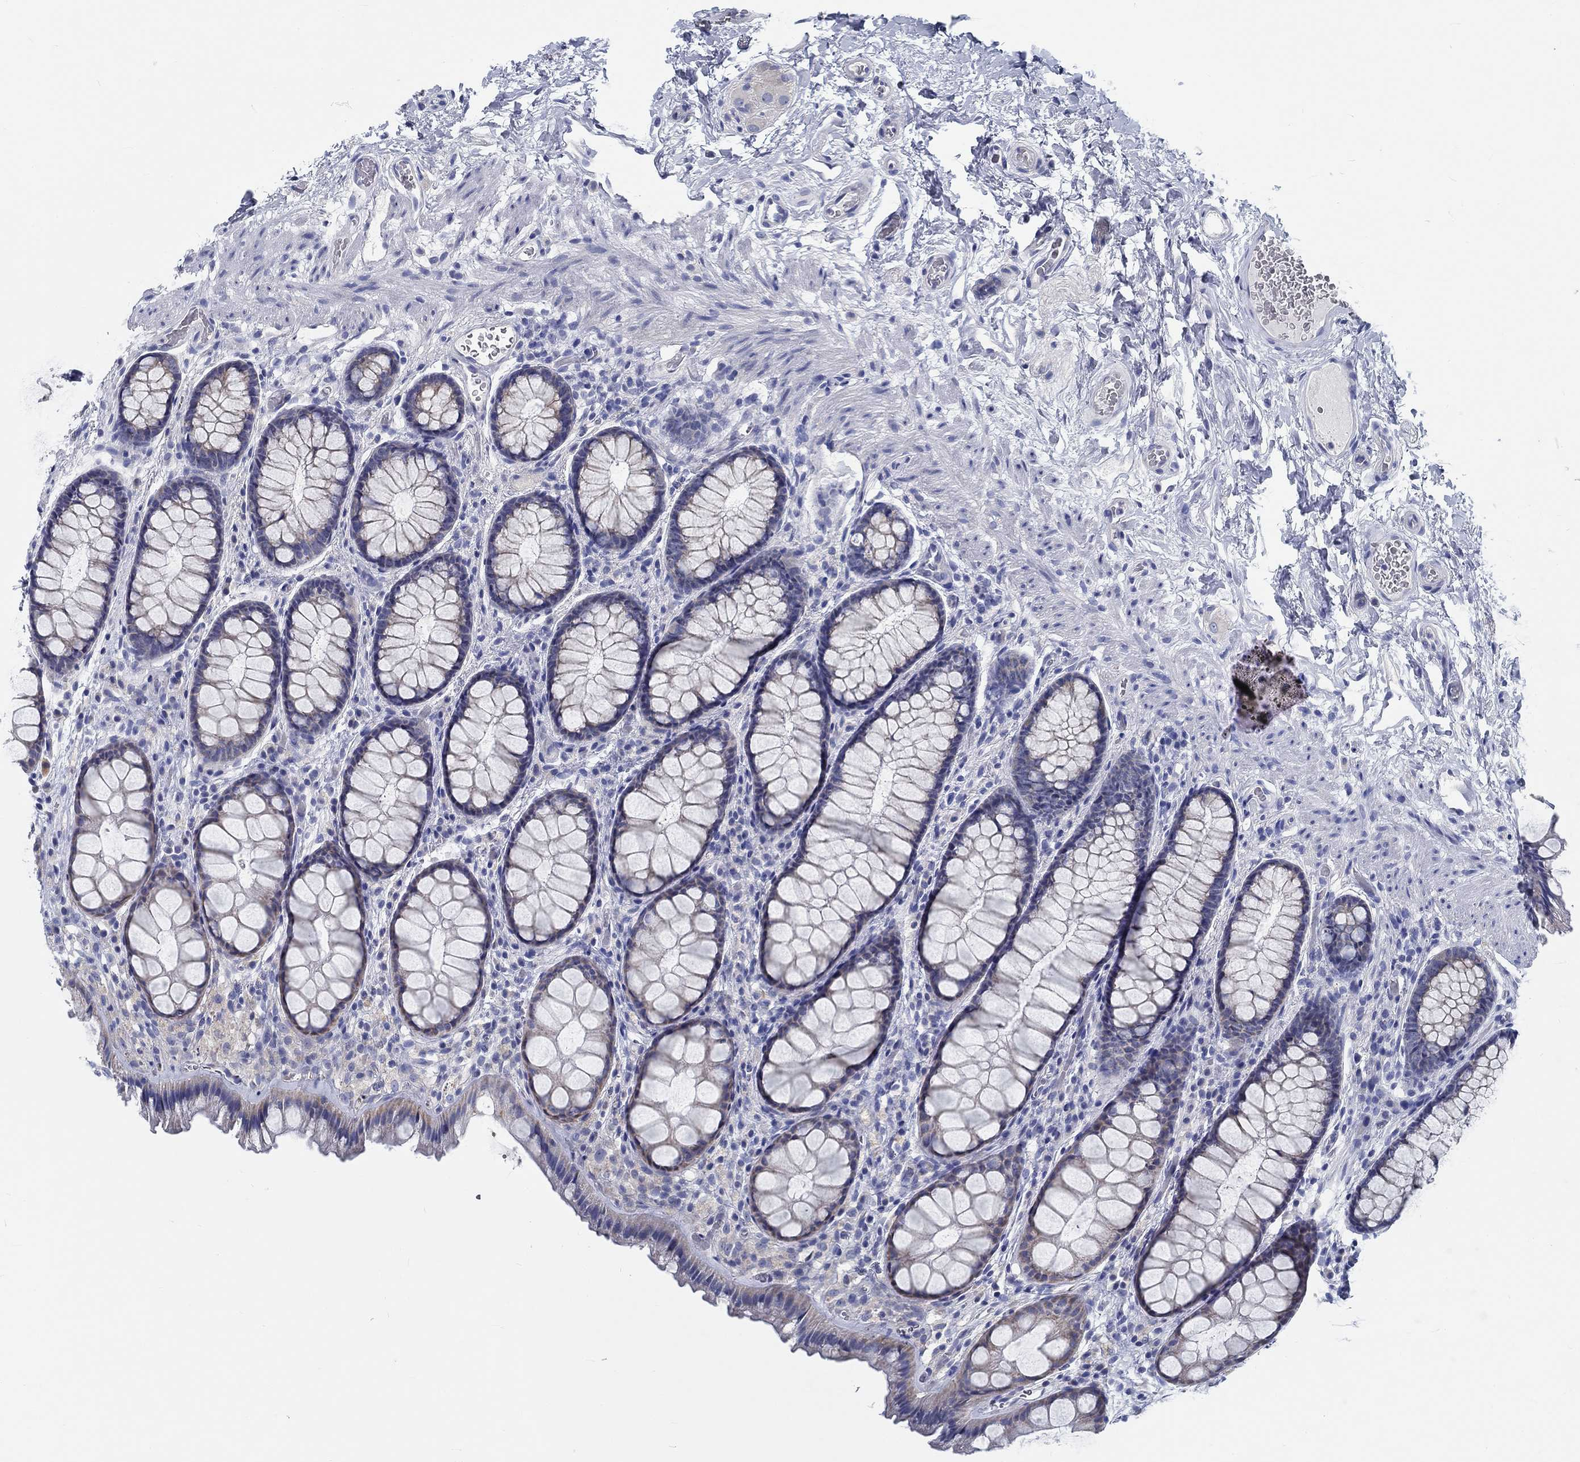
{"staining": {"intensity": "weak", "quantity": "<25%", "location": "cytoplasmic/membranous"}, "tissue": "rectum", "cell_type": "Glandular cells", "image_type": "normal", "snomed": [{"axis": "morphology", "description": "Normal tissue, NOS"}, {"axis": "topography", "description": "Rectum"}], "caption": "High power microscopy photomicrograph of an immunohistochemistry (IHC) photomicrograph of unremarkable rectum, revealing no significant staining in glandular cells. (DAB immunohistochemistry (IHC) with hematoxylin counter stain).", "gene": "MYBPC1", "patient": {"sex": "female", "age": 62}}